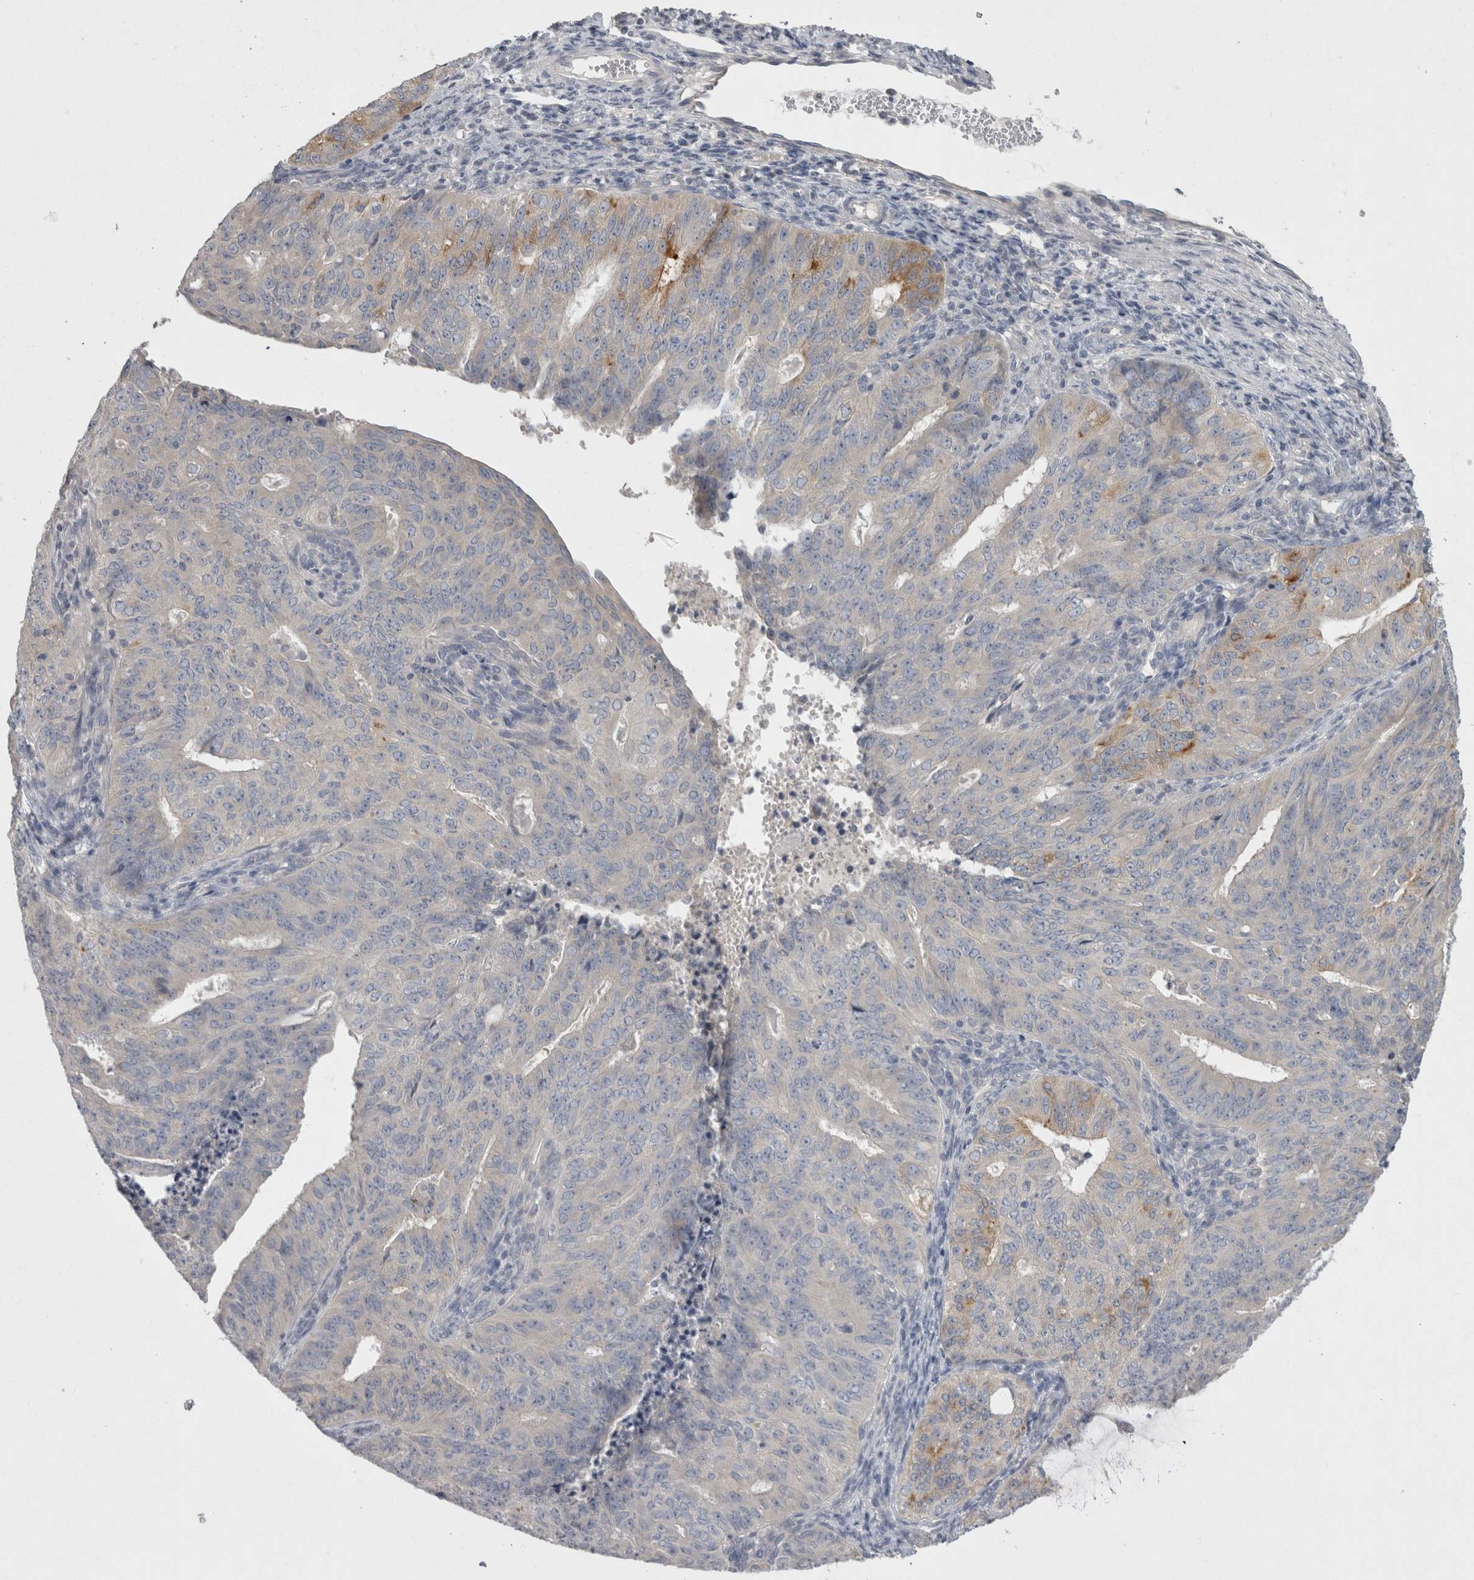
{"staining": {"intensity": "moderate", "quantity": "<25%", "location": "cytoplasmic/membranous"}, "tissue": "endometrial cancer", "cell_type": "Tumor cells", "image_type": "cancer", "snomed": [{"axis": "morphology", "description": "Adenocarcinoma, NOS"}, {"axis": "topography", "description": "Endometrium"}], "caption": "Protein analysis of endometrial cancer (adenocarcinoma) tissue shows moderate cytoplasmic/membranous positivity in about <25% of tumor cells.", "gene": "LRRC40", "patient": {"sex": "female", "age": 32}}